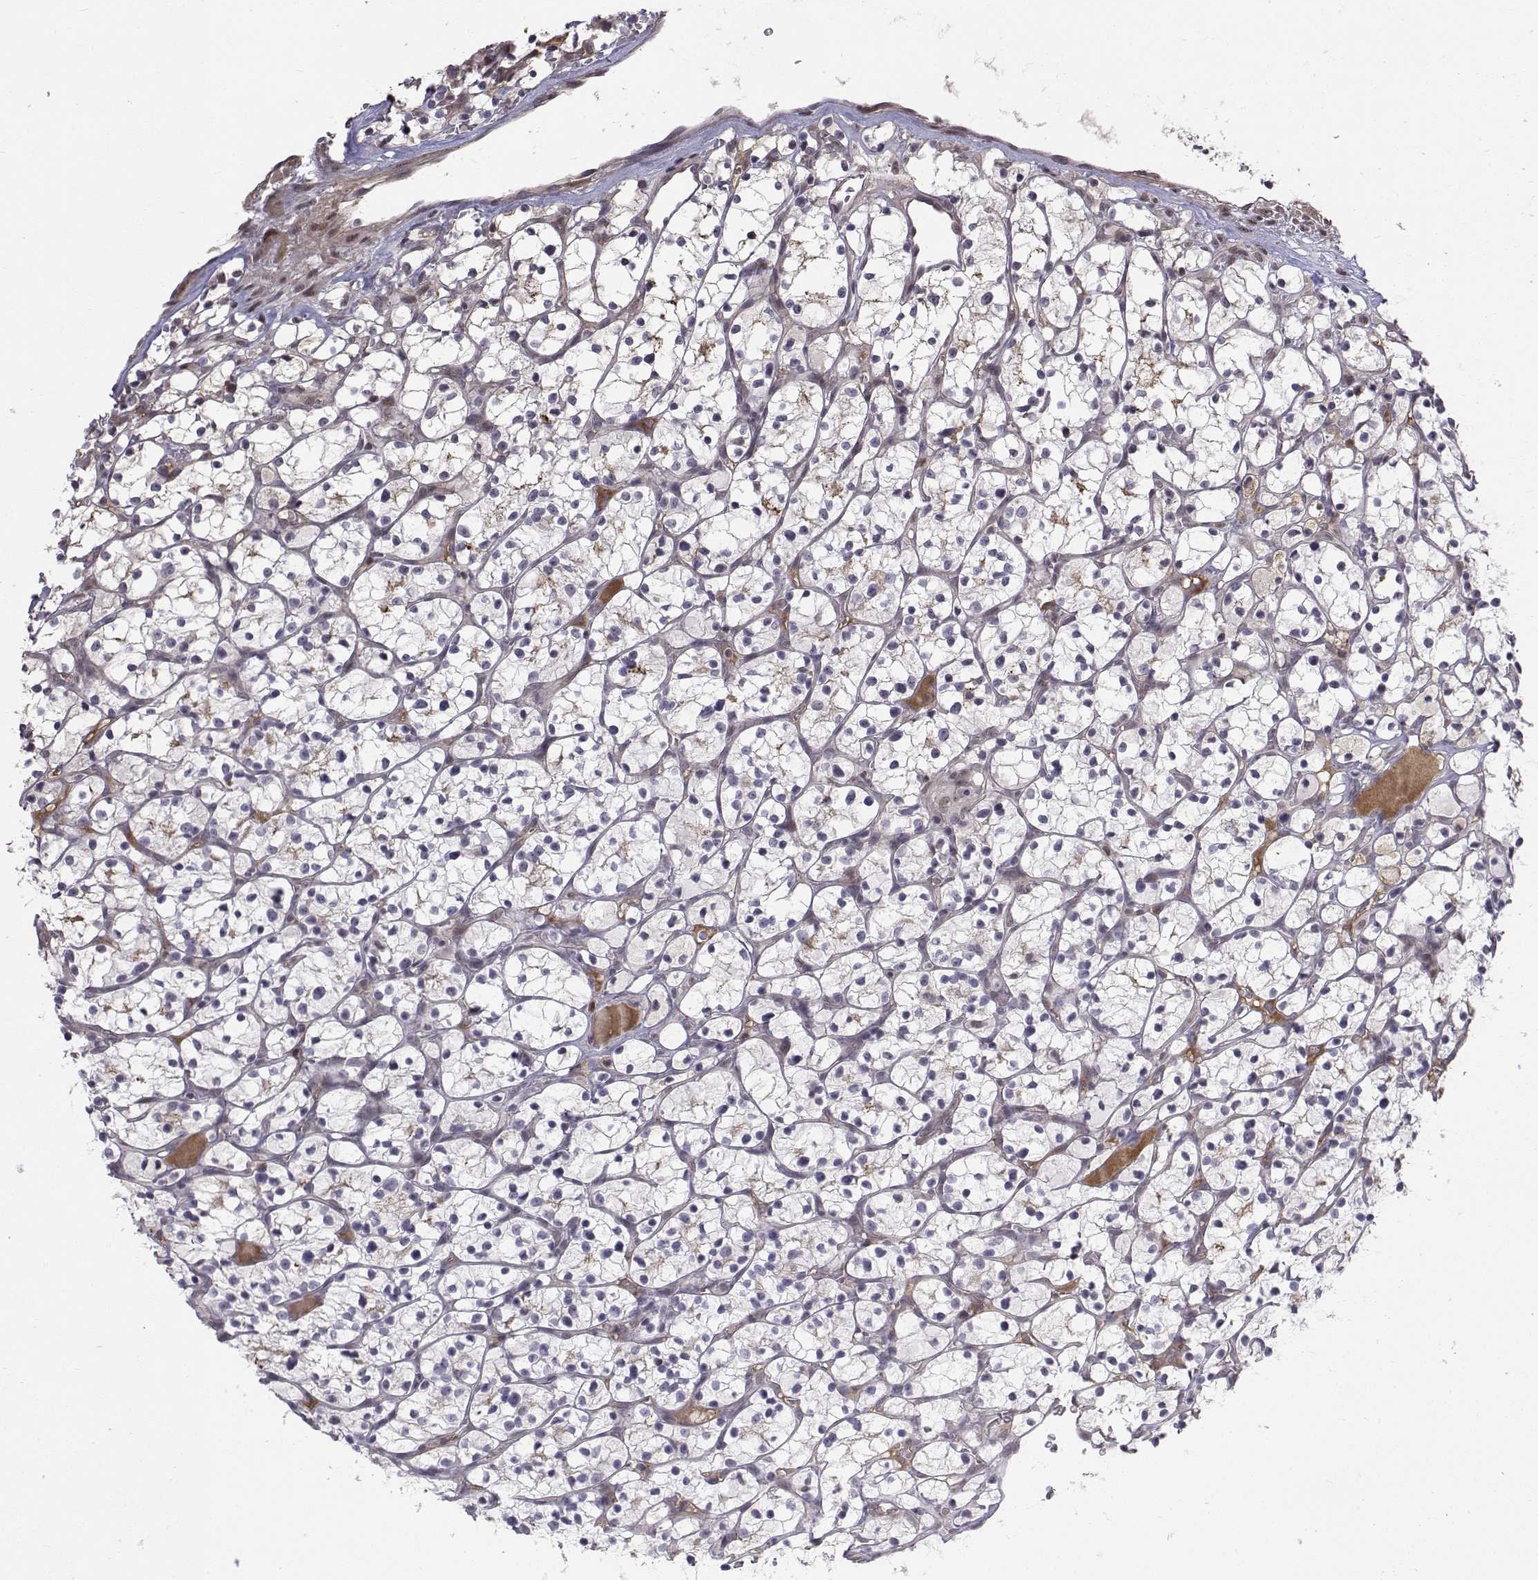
{"staining": {"intensity": "negative", "quantity": "none", "location": "none"}, "tissue": "renal cancer", "cell_type": "Tumor cells", "image_type": "cancer", "snomed": [{"axis": "morphology", "description": "Adenocarcinoma, NOS"}, {"axis": "topography", "description": "Kidney"}], "caption": "Tumor cells are negative for brown protein staining in adenocarcinoma (renal). (DAB immunohistochemistry (IHC) with hematoxylin counter stain).", "gene": "ITGA7", "patient": {"sex": "female", "age": 64}}